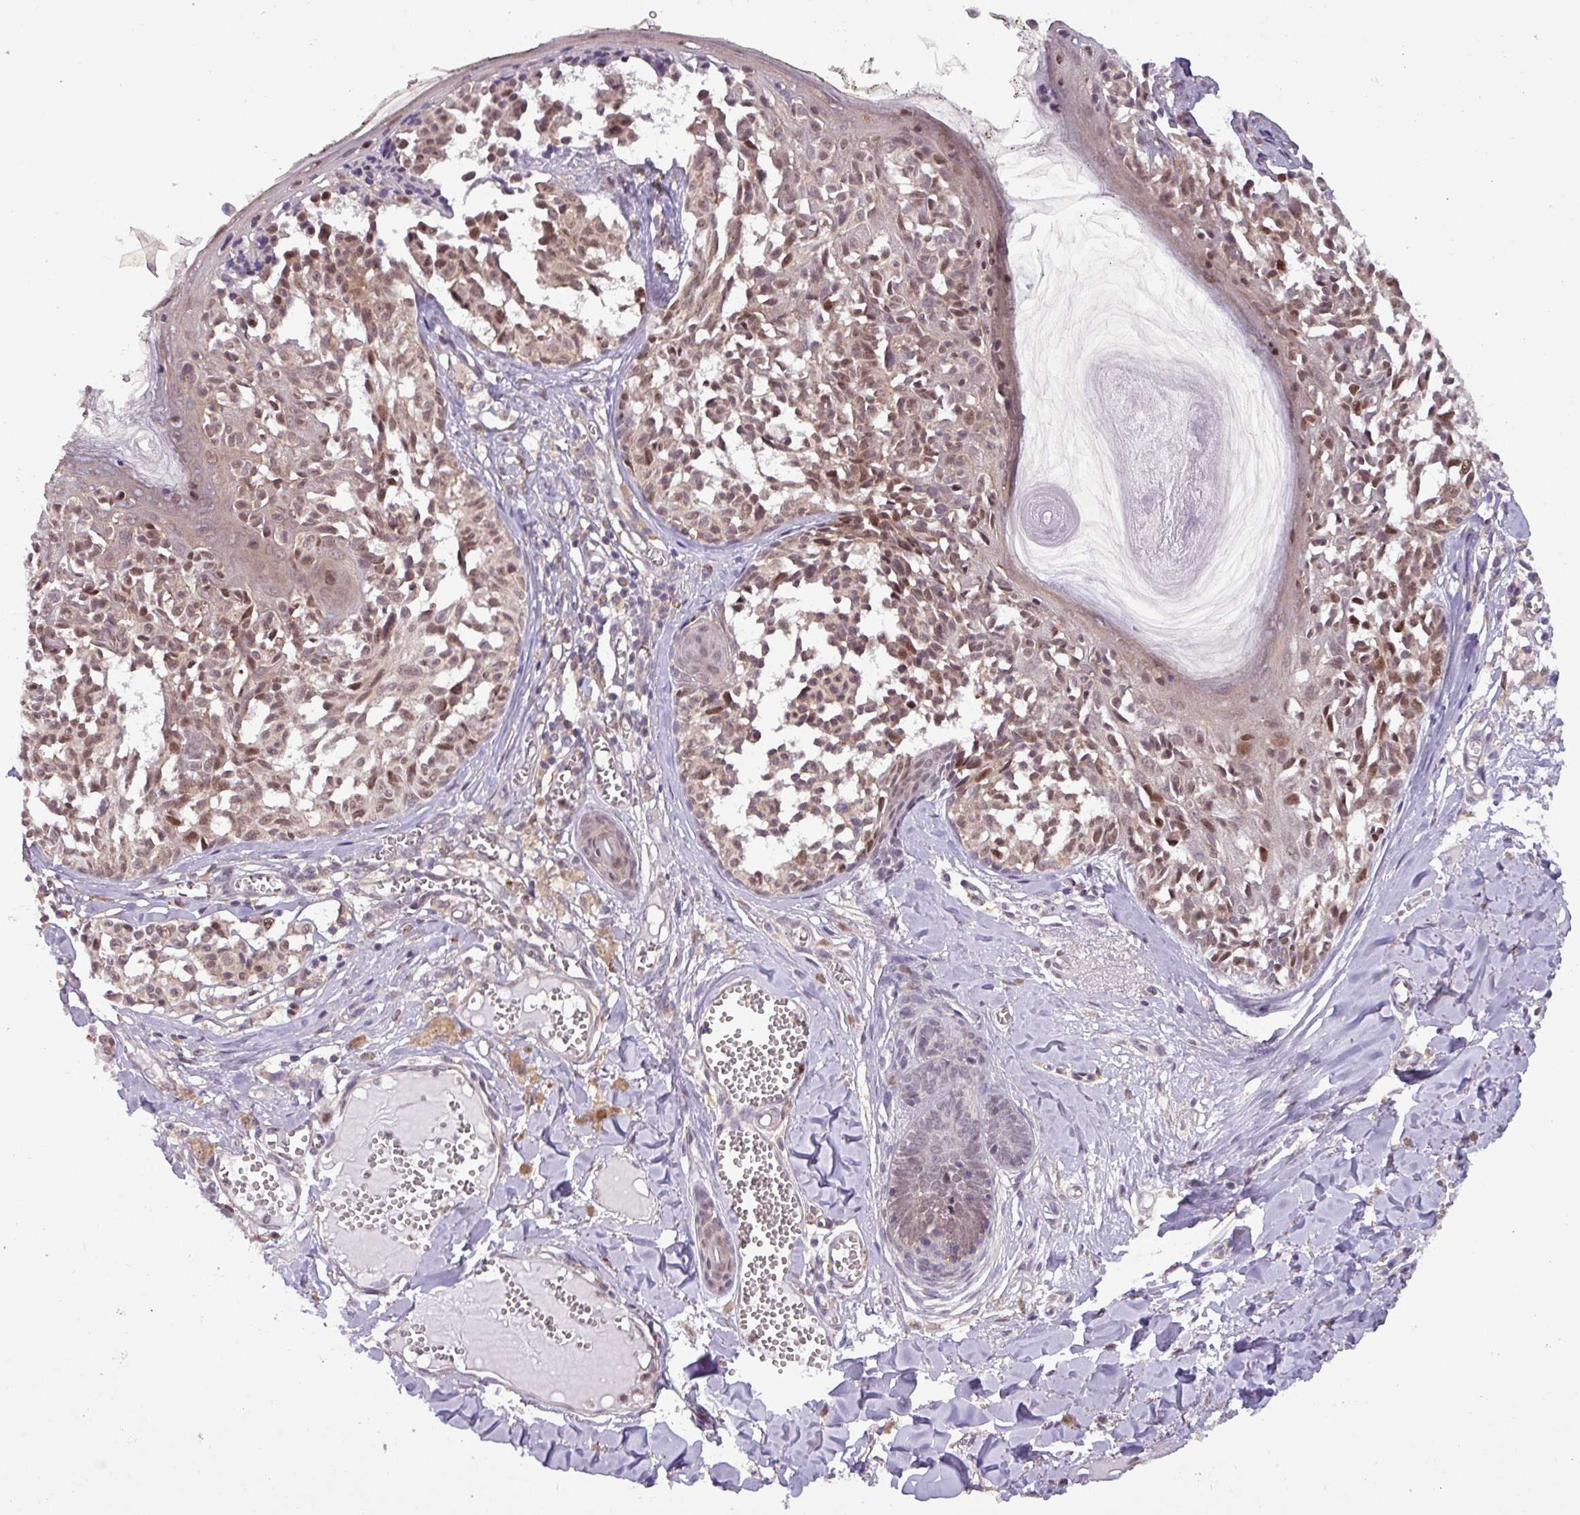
{"staining": {"intensity": "weak", "quantity": ">75%", "location": "nuclear"}, "tissue": "melanoma", "cell_type": "Tumor cells", "image_type": "cancer", "snomed": [{"axis": "morphology", "description": "Malignant melanoma, NOS"}, {"axis": "topography", "description": "Skin"}], "caption": "Immunohistochemical staining of melanoma demonstrates low levels of weak nuclear expression in about >75% of tumor cells. The protein is shown in brown color, while the nuclei are stained blue.", "gene": "NPFFR1", "patient": {"sex": "female", "age": 43}}